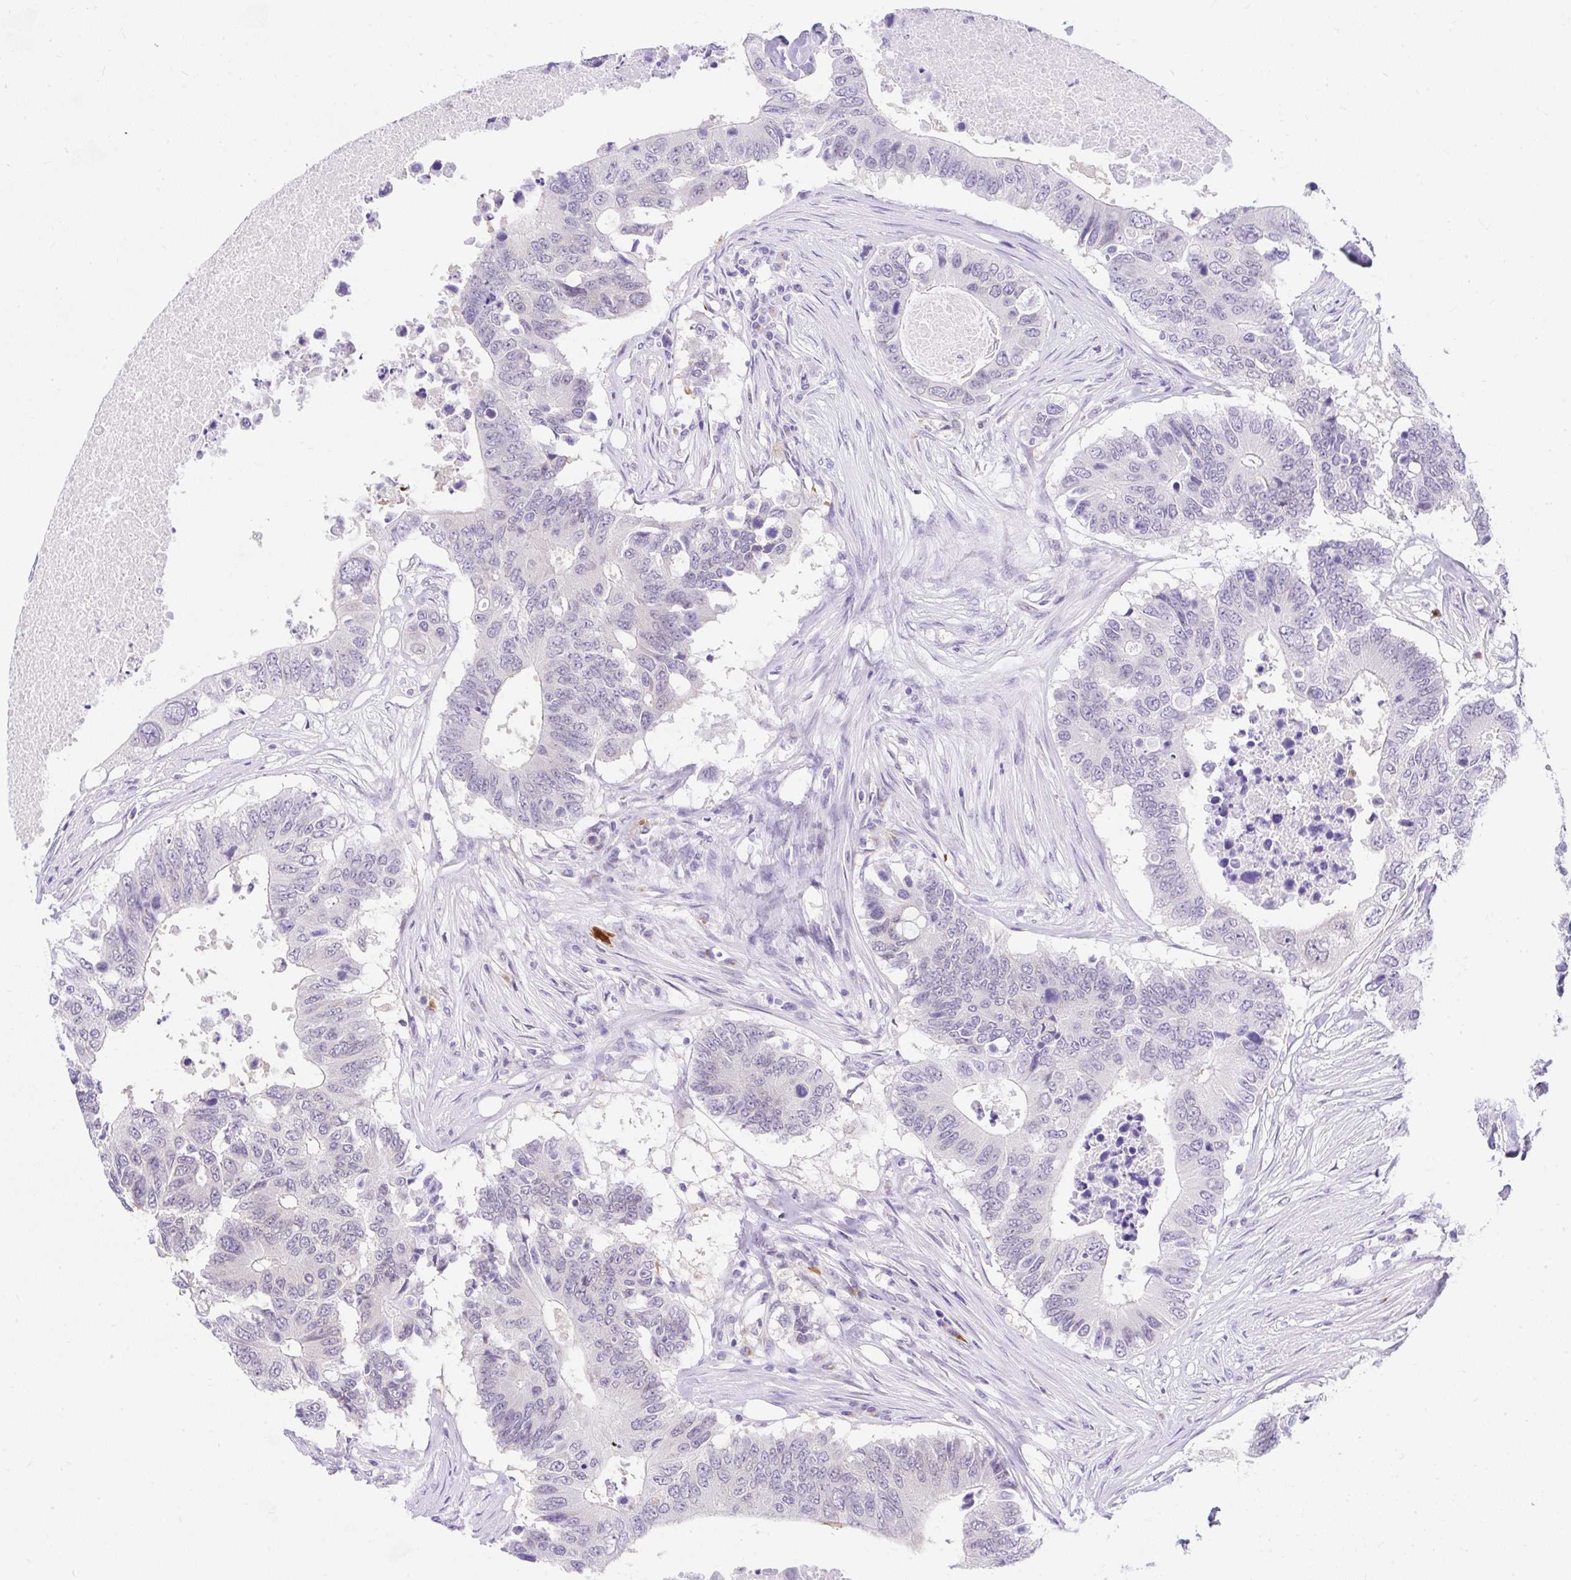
{"staining": {"intensity": "negative", "quantity": "none", "location": "none"}, "tissue": "colorectal cancer", "cell_type": "Tumor cells", "image_type": "cancer", "snomed": [{"axis": "morphology", "description": "Adenocarcinoma, NOS"}, {"axis": "topography", "description": "Colon"}], "caption": "Adenocarcinoma (colorectal) stained for a protein using immunohistochemistry (IHC) exhibits no positivity tumor cells.", "gene": "GOLGA8A", "patient": {"sex": "male", "age": 71}}